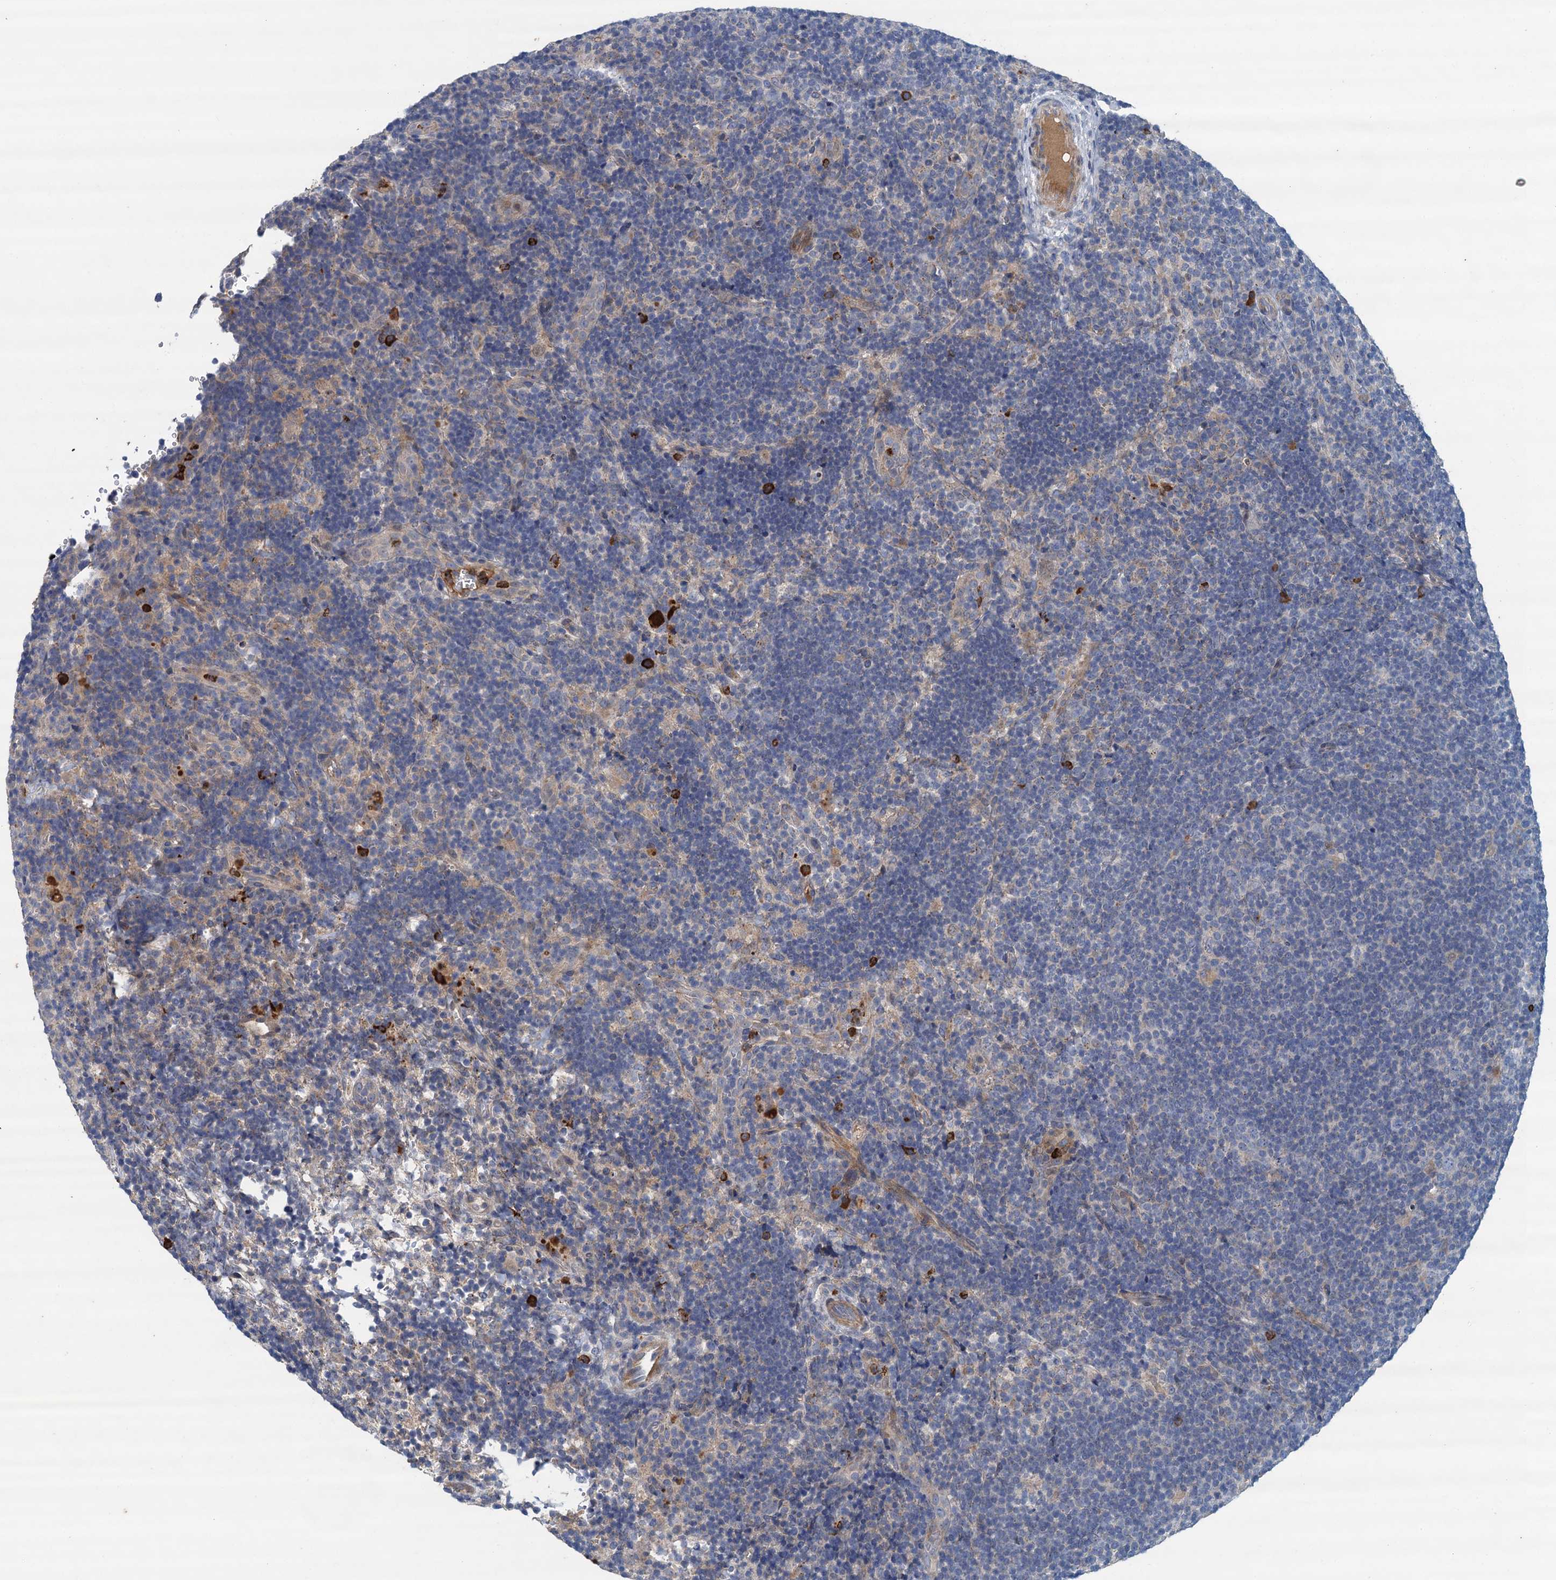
{"staining": {"intensity": "negative", "quantity": "none", "location": "none"}, "tissue": "lymphoma", "cell_type": "Tumor cells", "image_type": "cancer", "snomed": [{"axis": "morphology", "description": "Hodgkin's disease, NOS"}, {"axis": "topography", "description": "Lymph node"}], "caption": "Tumor cells show no significant positivity in lymphoma.", "gene": "TPCN1", "patient": {"sex": "female", "age": 57}}